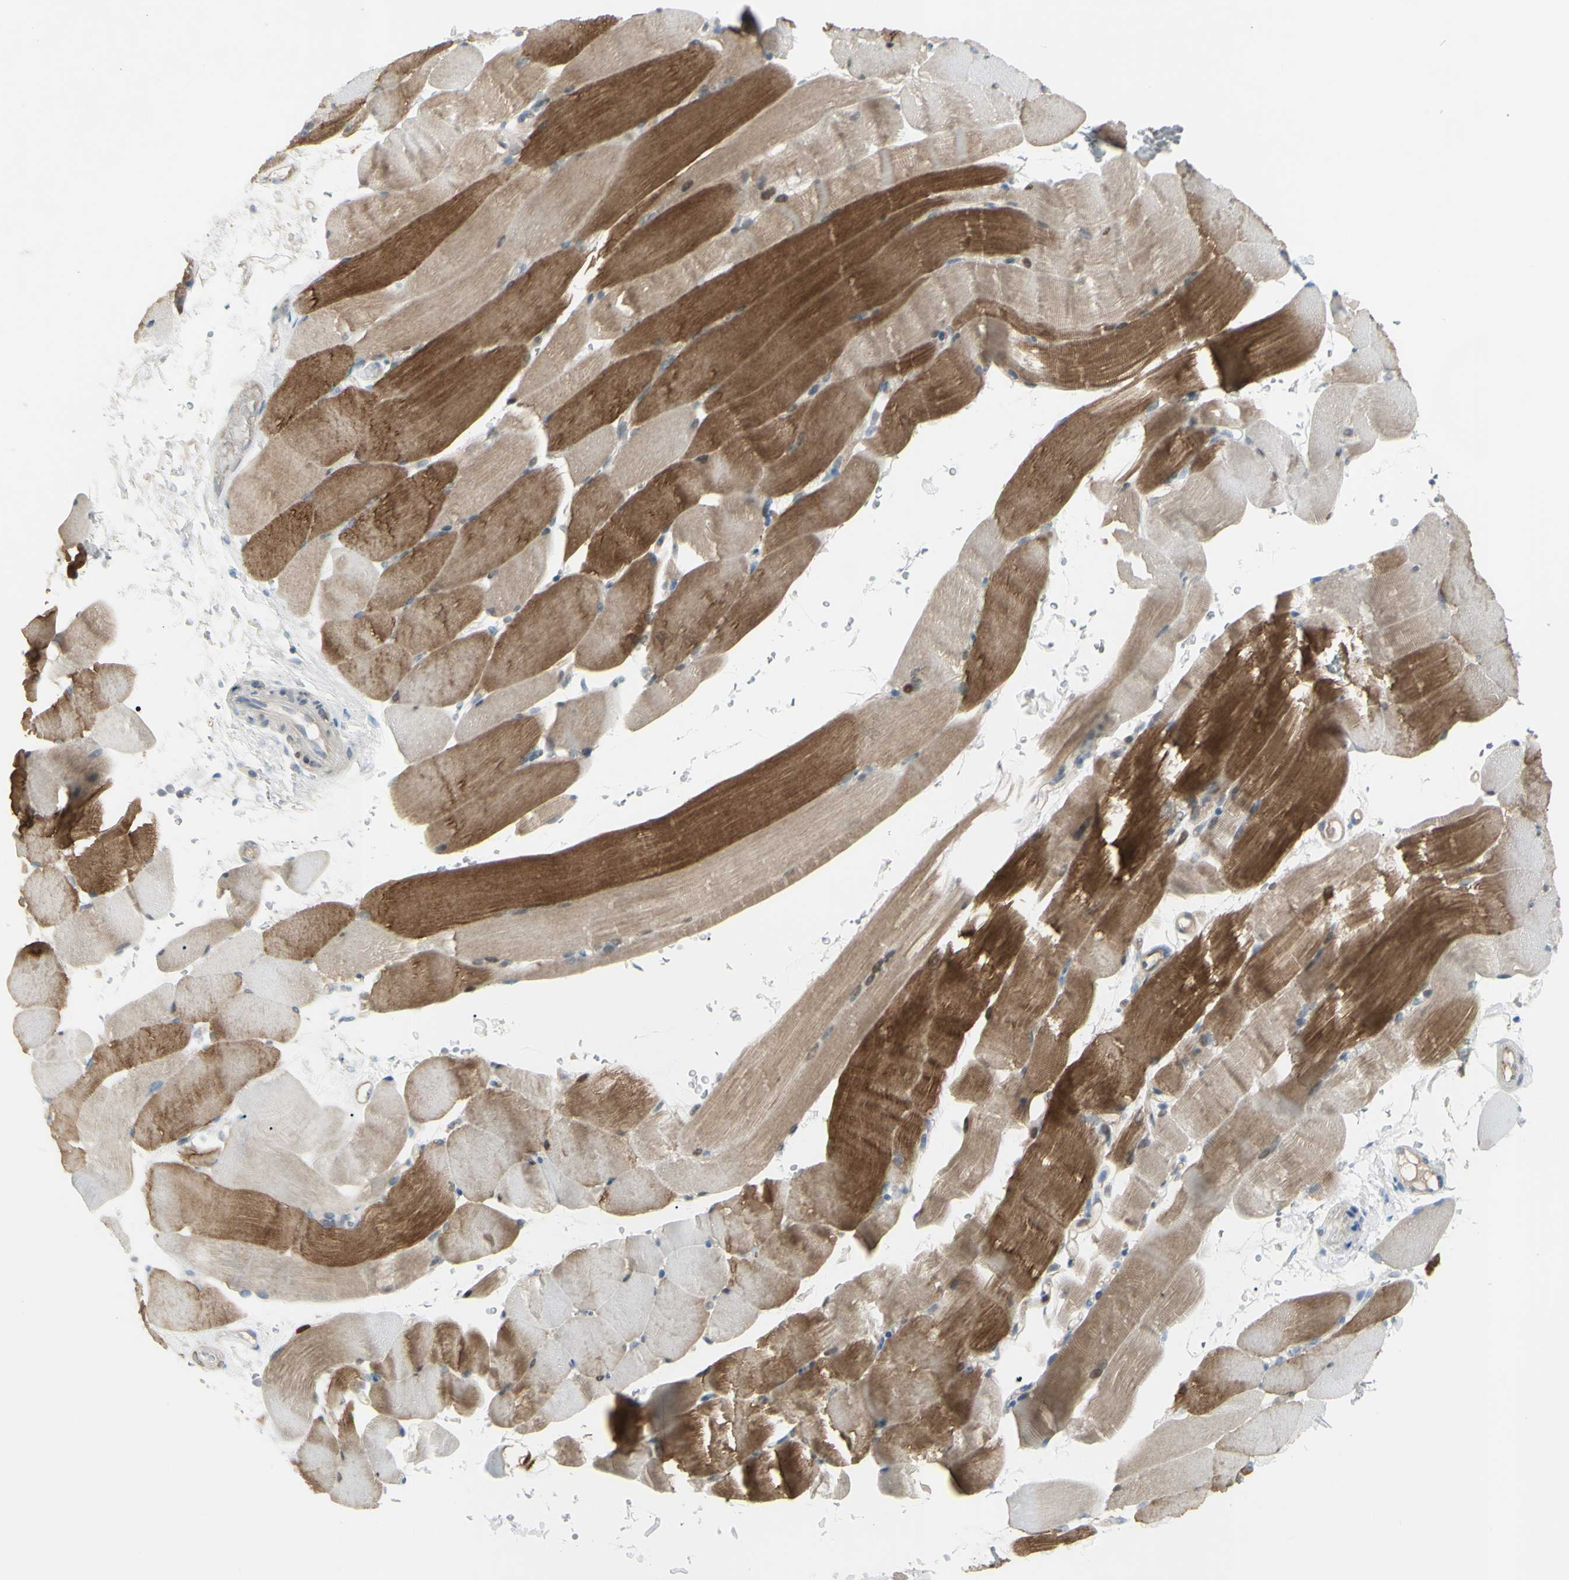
{"staining": {"intensity": "strong", "quantity": ">75%", "location": "cytoplasmic/membranous"}, "tissue": "skeletal muscle", "cell_type": "Myocytes", "image_type": "normal", "snomed": [{"axis": "morphology", "description": "Normal tissue, NOS"}, {"axis": "topography", "description": "Skeletal muscle"}, {"axis": "topography", "description": "Parathyroid gland"}], "caption": "Myocytes reveal high levels of strong cytoplasmic/membranous positivity in approximately >75% of cells in normal human skeletal muscle.", "gene": "C1orf159", "patient": {"sex": "female", "age": 37}}